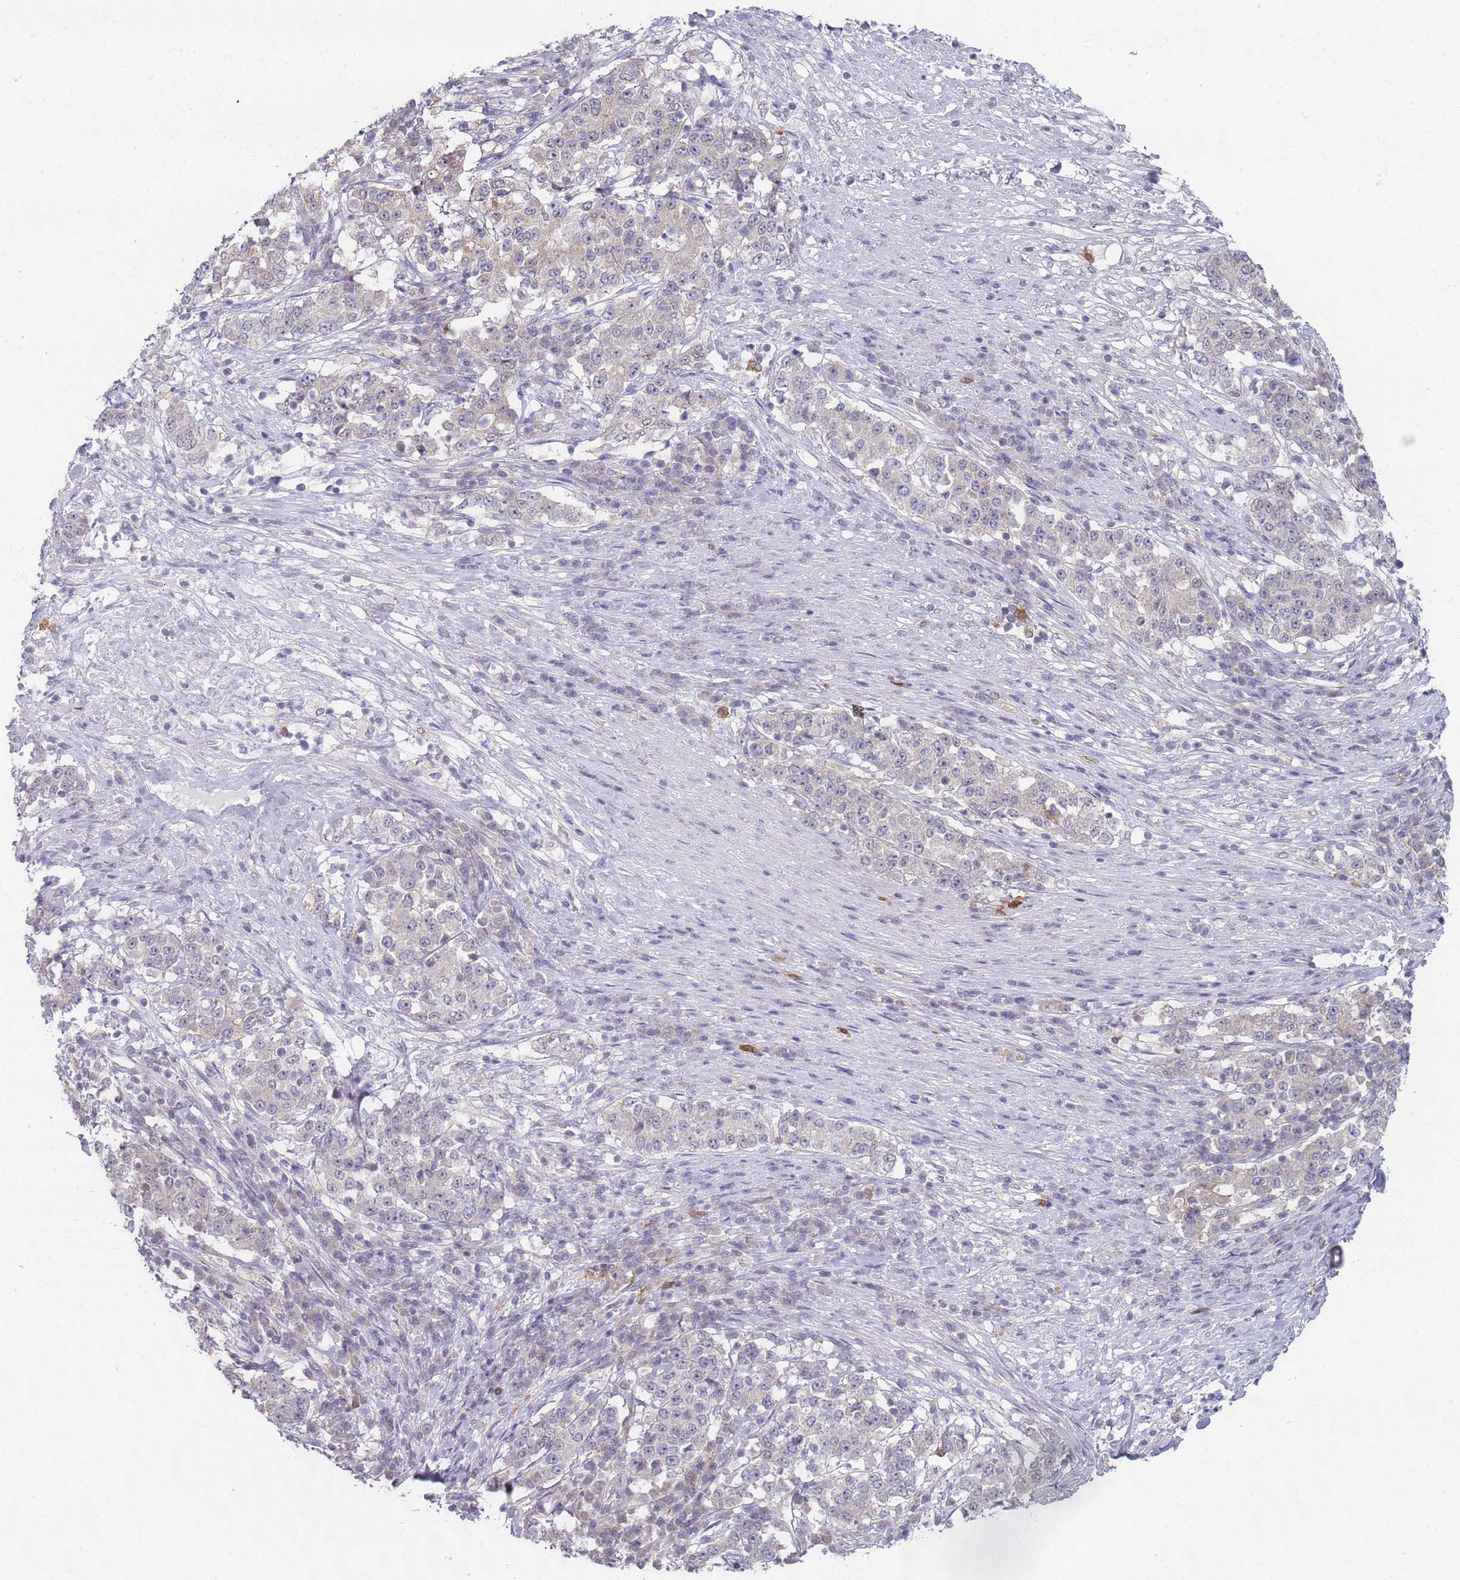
{"staining": {"intensity": "negative", "quantity": "none", "location": "none"}, "tissue": "stomach cancer", "cell_type": "Tumor cells", "image_type": "cancer", "snomed": [{"axis": "morphology", "description": "Adenocarcinoma, NOS"}, {"axis": "topography", "description": "Stomach"}], "caption": "Image shows no significant protein expression in tumor cells of stomach cancer.", "gene": "SMARCAL1", "patient": {"sex": "male", "age": 59}}